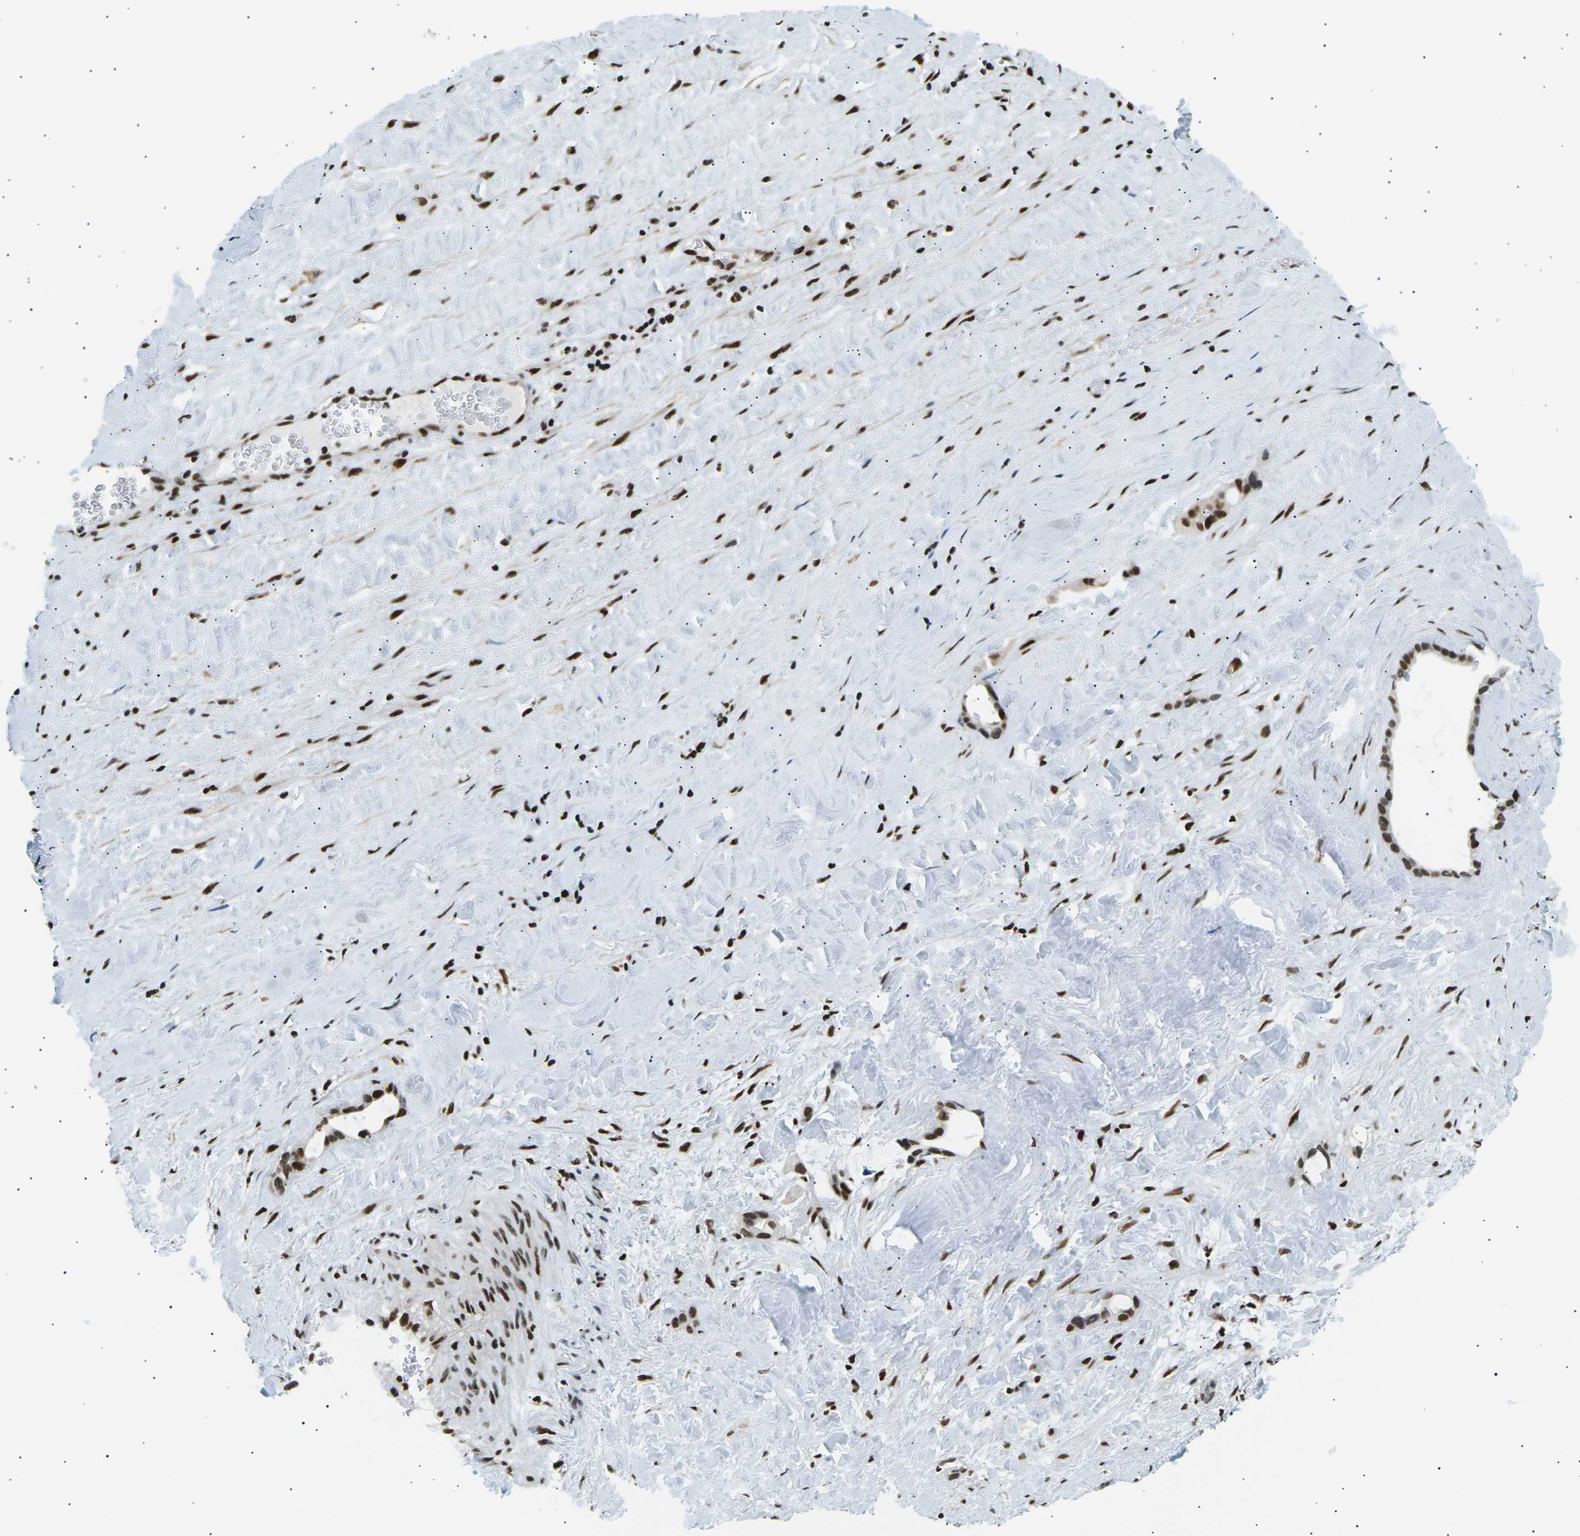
{"staining": {"intensity": "strong", "quantity": ">75%", "location": "nuclear"}, "tissue": "liver cancer", "cell_type": "Tumor cells", "image_type": "cancer", "snomed": [{"axis": "morphology", "description": "Cholangiocarcinoma"}, {"axis": "topography", "description": "Liver"}], "caption": "Cholangiocarcinoma (liver) stained with DAB IHC displays high levels of strong nuclear staining in about >75% of tumor cells. Ihc stains the protein of interest in brown and the nuclei are stained blue.", "gene": "RPA2", "patient": {"sex": "female", "age": 65}}